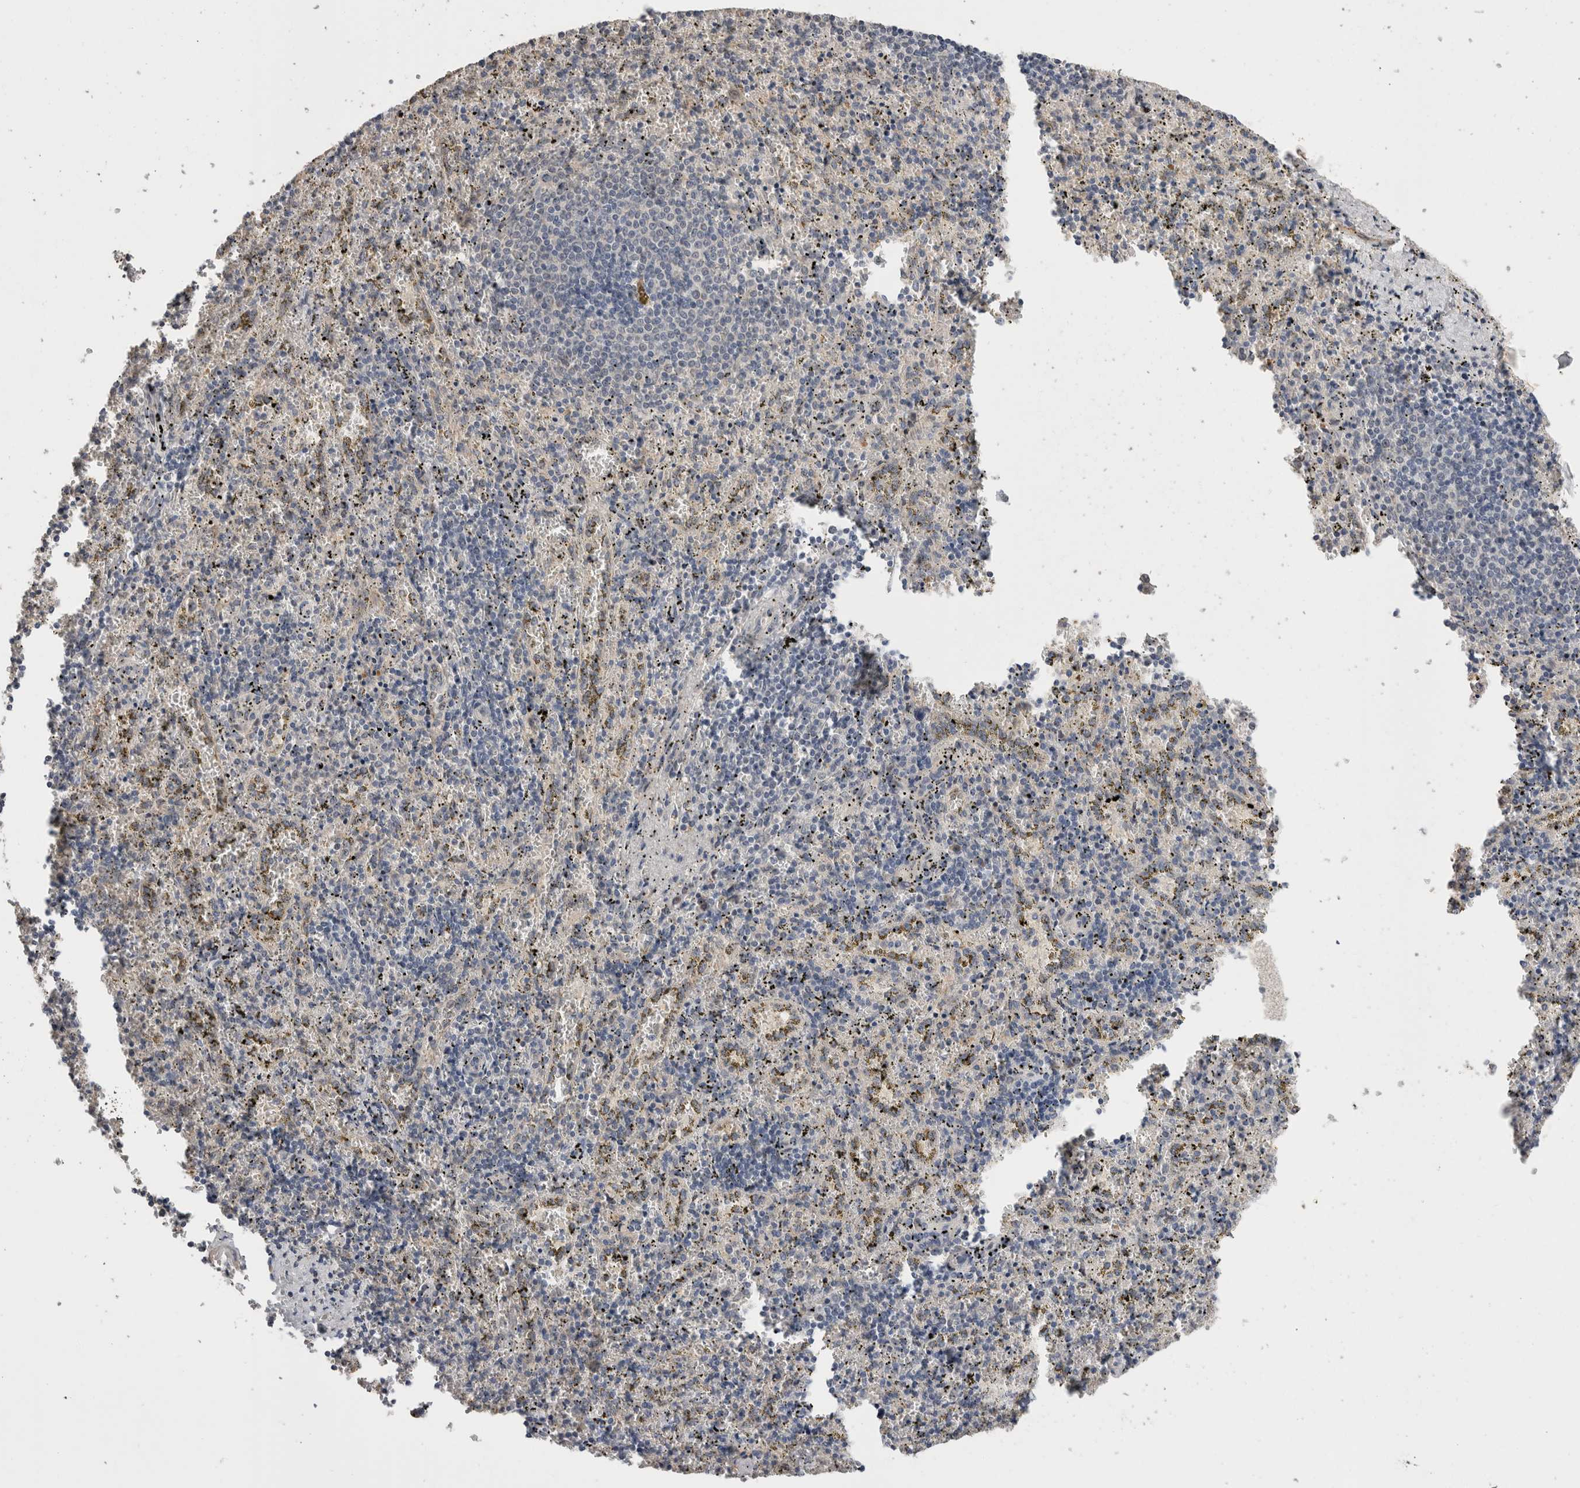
{"staining": {"intensity": "negative", "quantity": "none", "location": "none"}, "tissue": "spleen", "cell_type": "Cells in red pulp", "image_type": "normal", "snomed": [{"axis": "morphology", "description": "Normal tissue, NOS"}, {"axis": "topography", "description": "Spleen"}], "caption": "Spleen was stained to show a protein in brown. There is no significant expression in cells in red pulp. (Stains: DAB (3,3'-diaminobenzidine) IHC with hematoxylin counter stain, Microscopy: brightfield microscopy at high magnification).", "gene": "CRYBG1", "patient": {"sex": "male", "age": 11}}